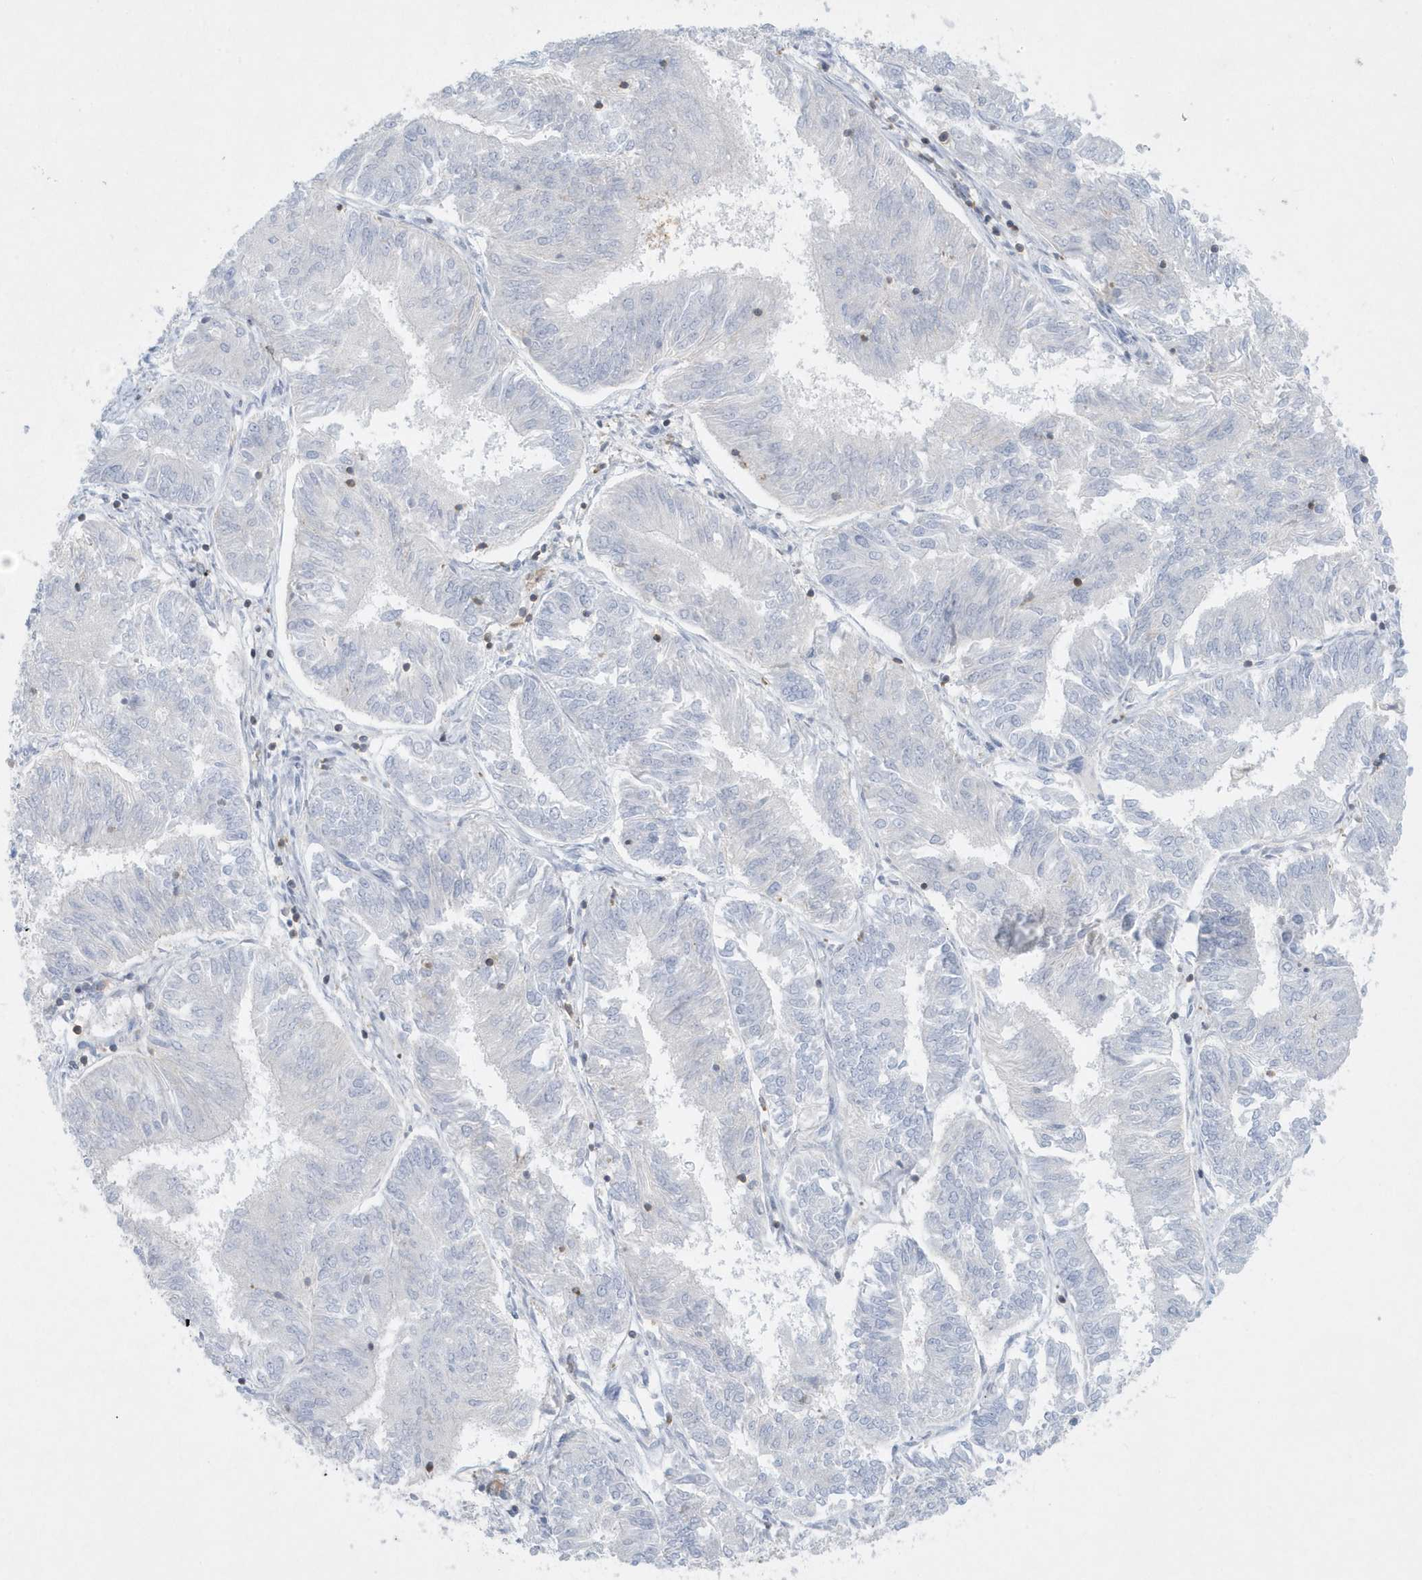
{"staining": {"intensity": "negative", "quantity": "none", "location": "none"}, "tissue": "endometrial cancer", "cell_type": "Tumor cells", "image_type": "cancer", "snomed": [{"axis": "morphology", "description": "Adenocarcinoma, NOS"}, {"axis": "topography", "description": "Endometrium"}], "caption": "Immunohistochemistry (IHC) image of neoplastic tissue: human endometrial cancer (adenocarcinoma) stained with DAB reveals no significant protein positivity in tumor cells.", "gene": "PSD4", "patient": {"sex": "female", "age": 58}}